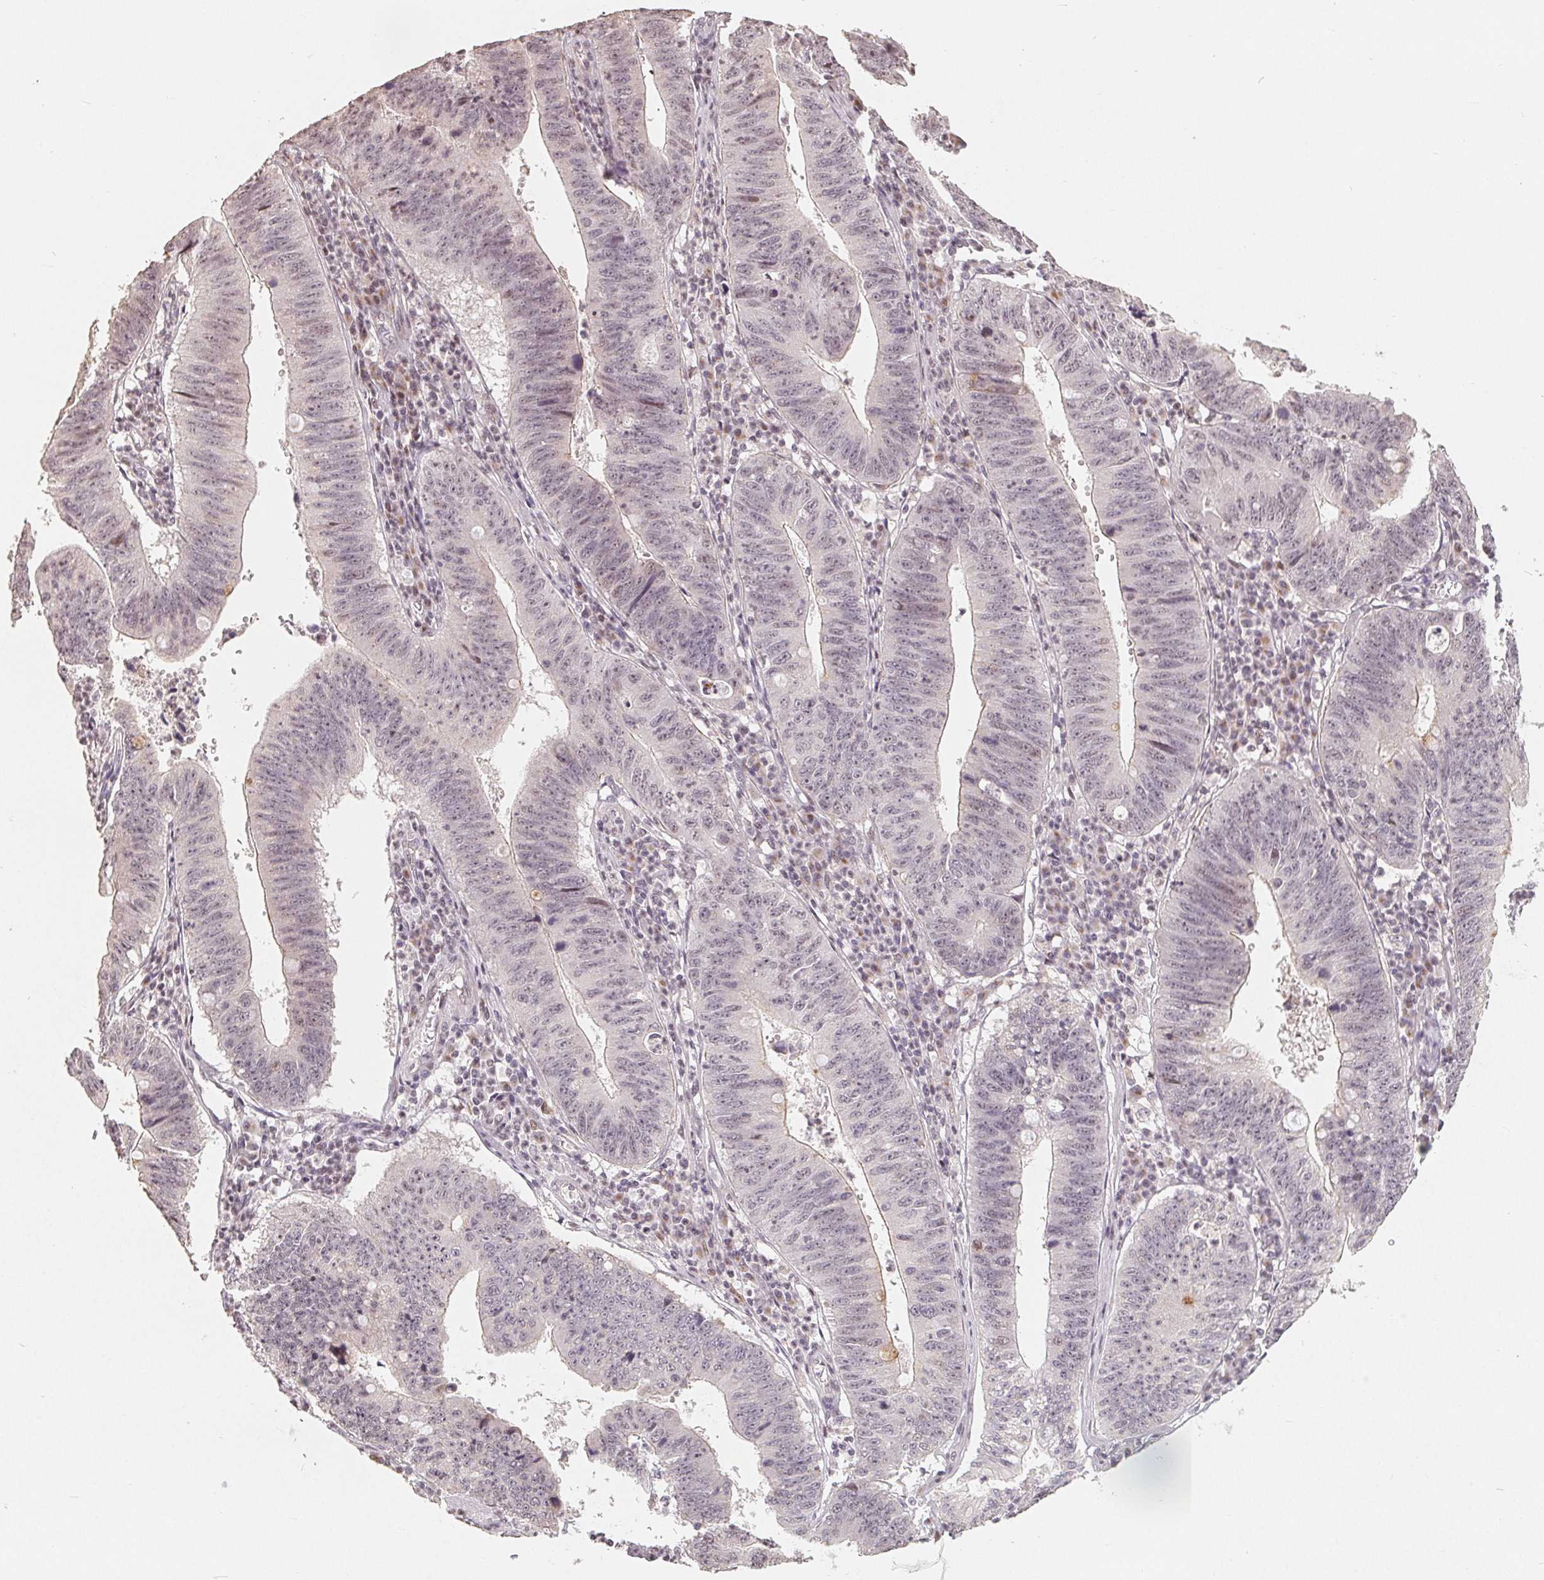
{"staining": {"intensity": "negative", "quantity": "none", "location": "none"}, "tissue": "stomach cancer", "cell_type": "Tumor cells", "image_type": "cancer", "snomed": [{"axis": "morphology", "description": "Adenocarcinoma, NOS"}, {"axis": "topography", "description": "Stomach"}], "caption": "Image shows no significant protein expression in tumor cells of stomach adenocarcinoma. (DAB (3,3'-diaminobenzidine) immunohistochemistry, high magnification).", "gene": "CCDC138", "patient": {"sex": "male", "age": 59}}